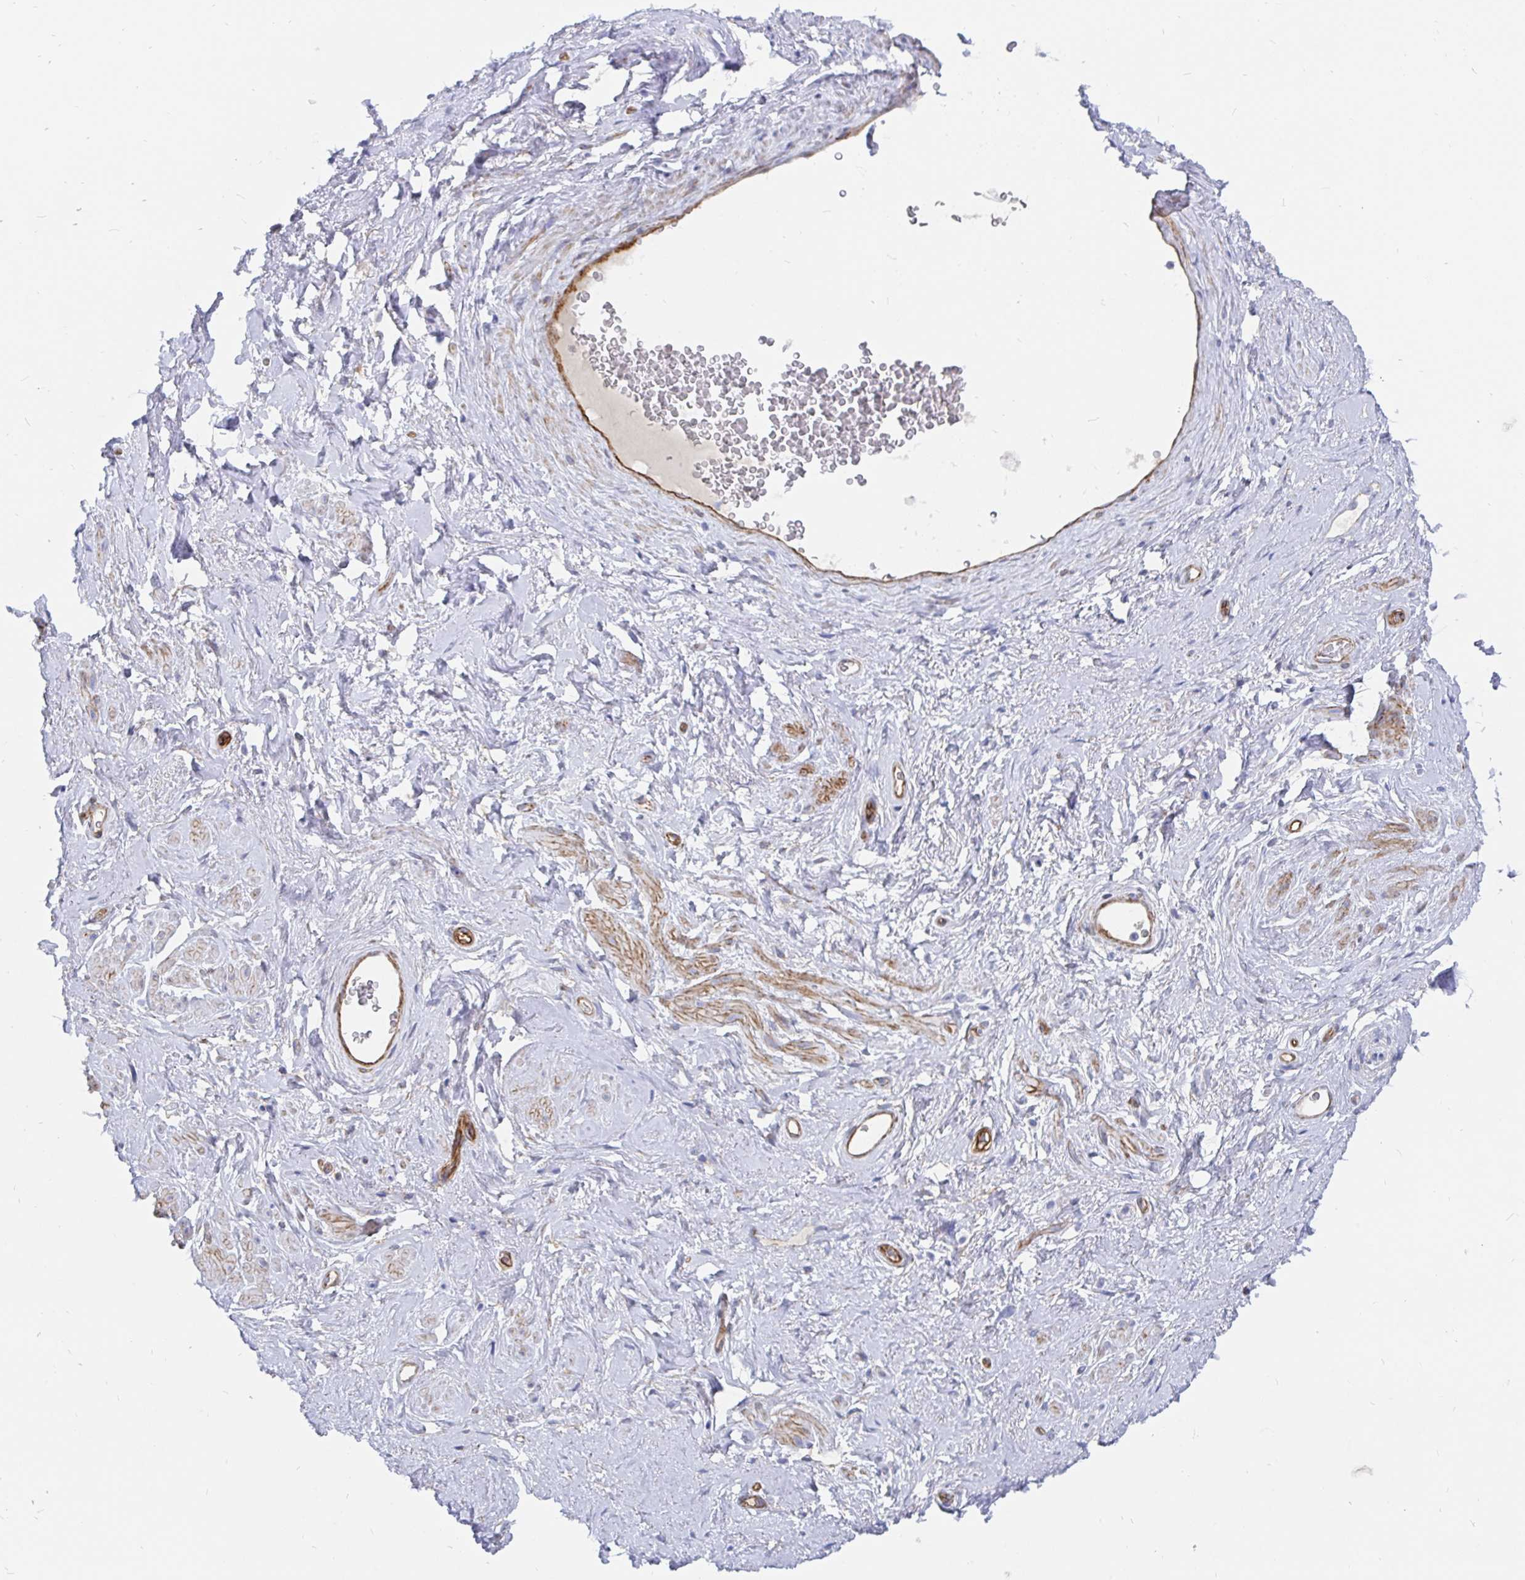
{"staining": {"intensity": "negative", "quantity": "none", "location": "none"}, "tissue": "adipose tissue", "cell_type": "Adipocytes", "image_type": "normal", "snomed": [{"axis": "morphology", "description": "Normal tissue, NOS"}, {"axis": "topography", "description": "Vagina"}, {"axis": "topography", "description": "Peripheral nerve tissue"}], "caption": "A high-resolution micrograph shows immunohistochemistry staining of unremarkable adipose tissue, which demonstrates no significant positivity in adipocytes. The staining is performed using DAB brown chromogen with nuclei counter-stained in using hematoxylin.", "gene": "COX16", "patient": {"sex": "female", "age": 71}}